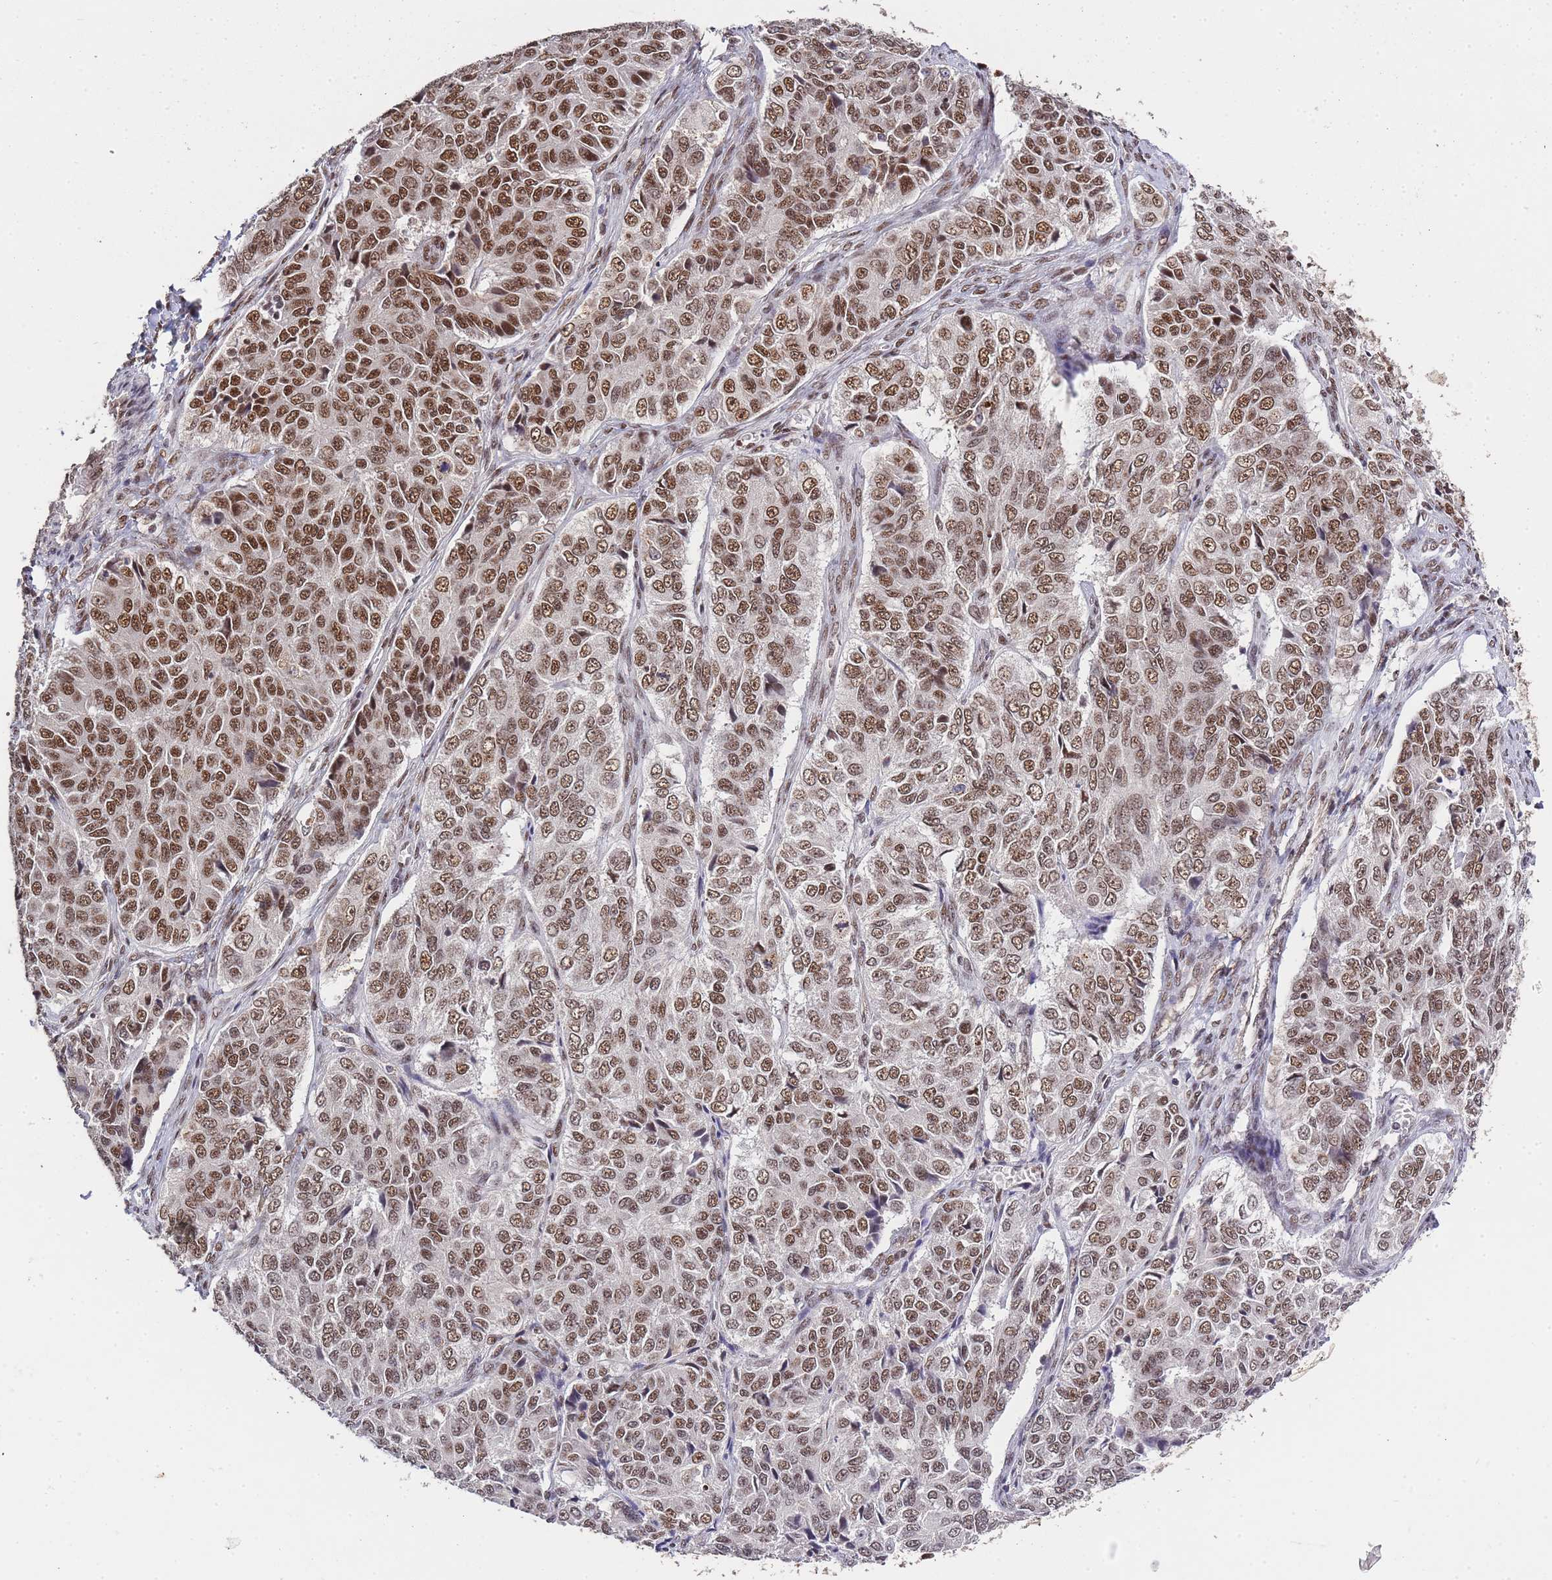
{"staining": {"intensity": "moderate", "quantity": ">75%", "location": "nuclear"}, "tissue": "ovarian cancer", "cell_type": "Tumor cells", "image_type": "cancer", "snomed": [{"axis": "morphology", "description": "Carcinoma, endometroid"}, {"axis": "topography", "description": "Ovary"}], "caption": "The image displays staining of ovarian endometroid carcinoma, revealing moderate nuclear protein staining (brown color) within tumor cells.", "gene": "PRKDC", "patient": {"sex": "female", "age": 51}}